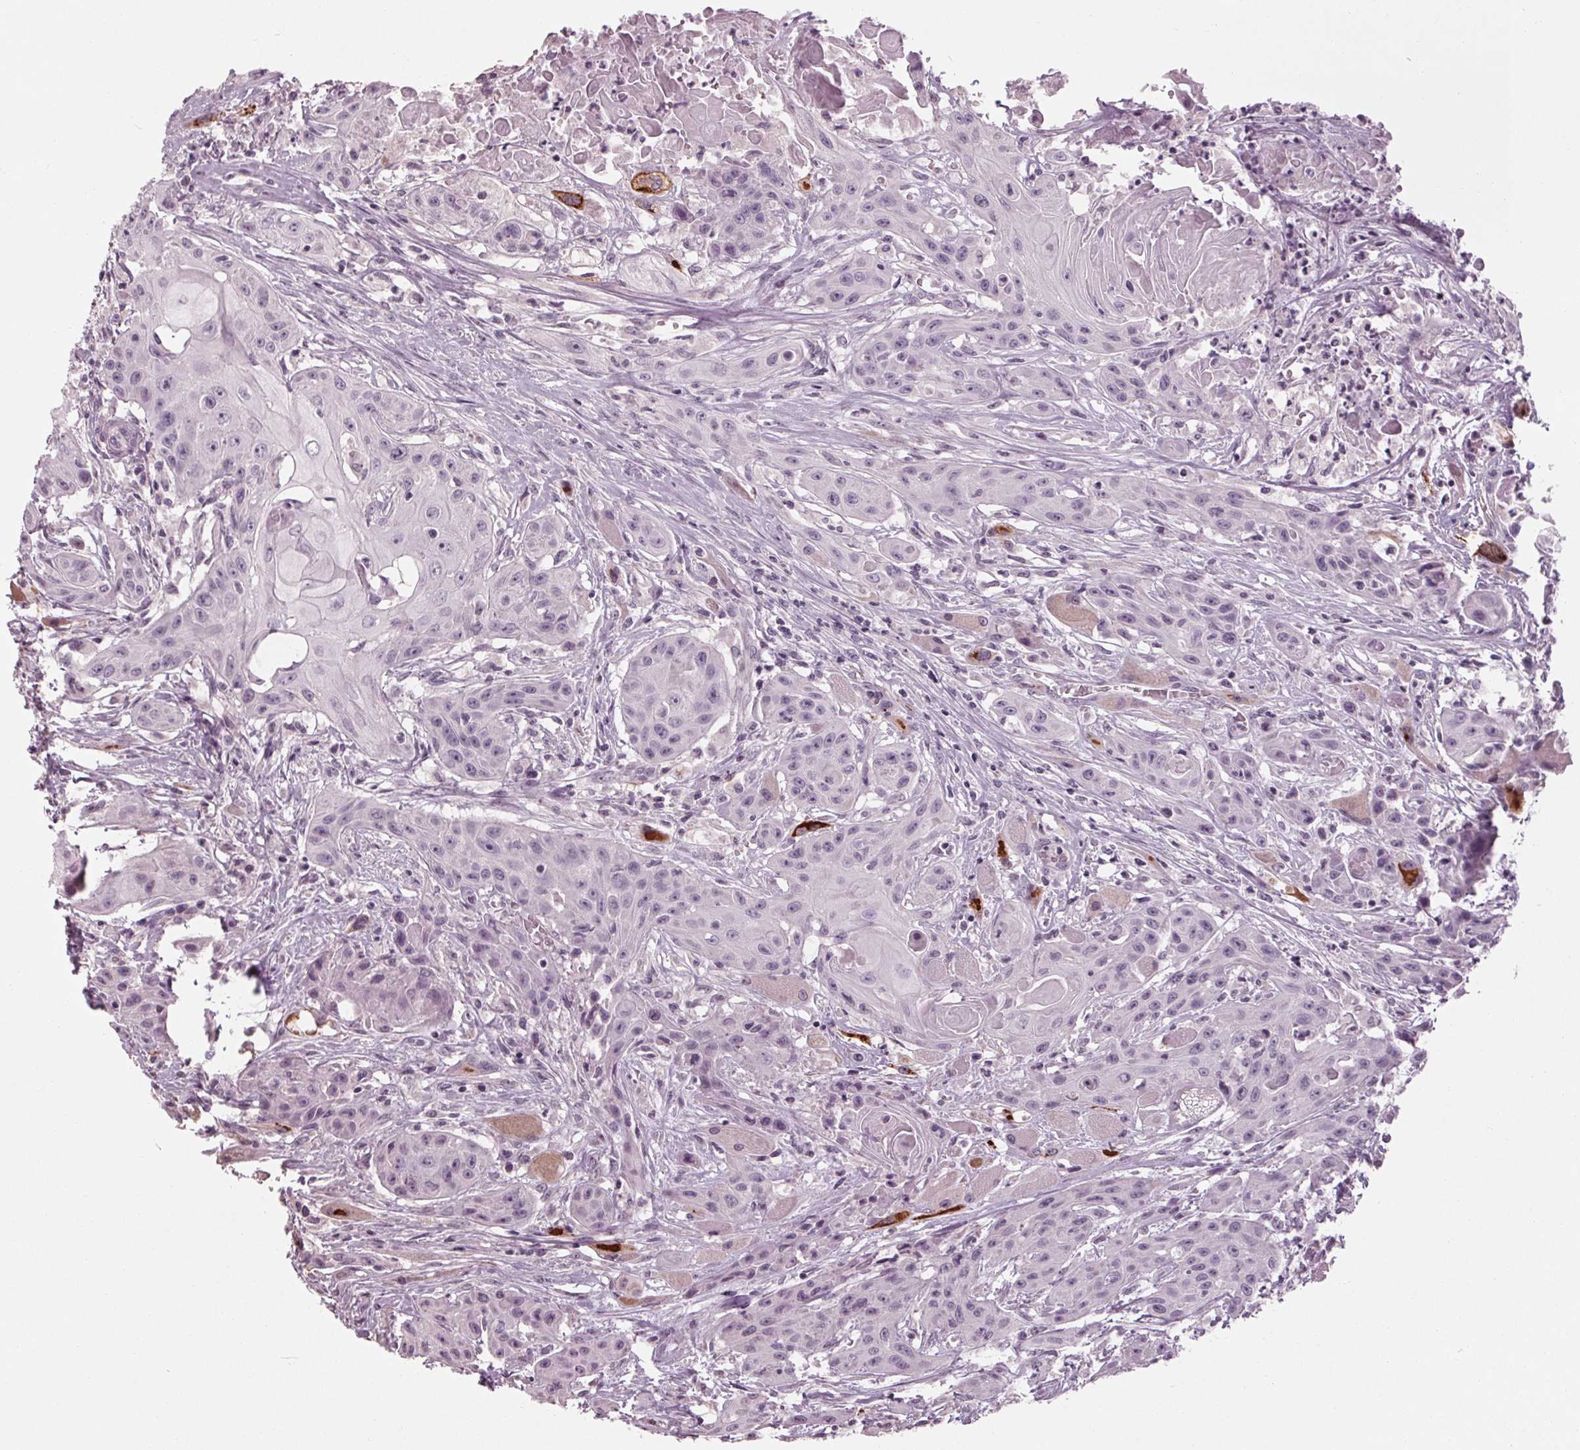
{"staining": {"intensity": "negative", "quantity": "none", "location": "none"}, "tissue": "head and neck cancer", "cell_type": "Tumor cells", "image_type": "cancer", "snomed": [{"axis": "morphology", "description": "Squamous cell carcinoma, NOS"}, {"axis": "topography", "description": "Oral tissue"}, {"axis": "topography", "description": "Head-Neck"}, {"axis": "topography", "description": "Neck, NOS"}], "caption": "Immunohistochemistry (IHC) photomicrograph of human squamous cell carcinoma (head and neck) stained for a protein (brown), which reveals no expression in tumor cells.", "gene": "TNNC2", "patient": {"sex": "female", "age": 55}}